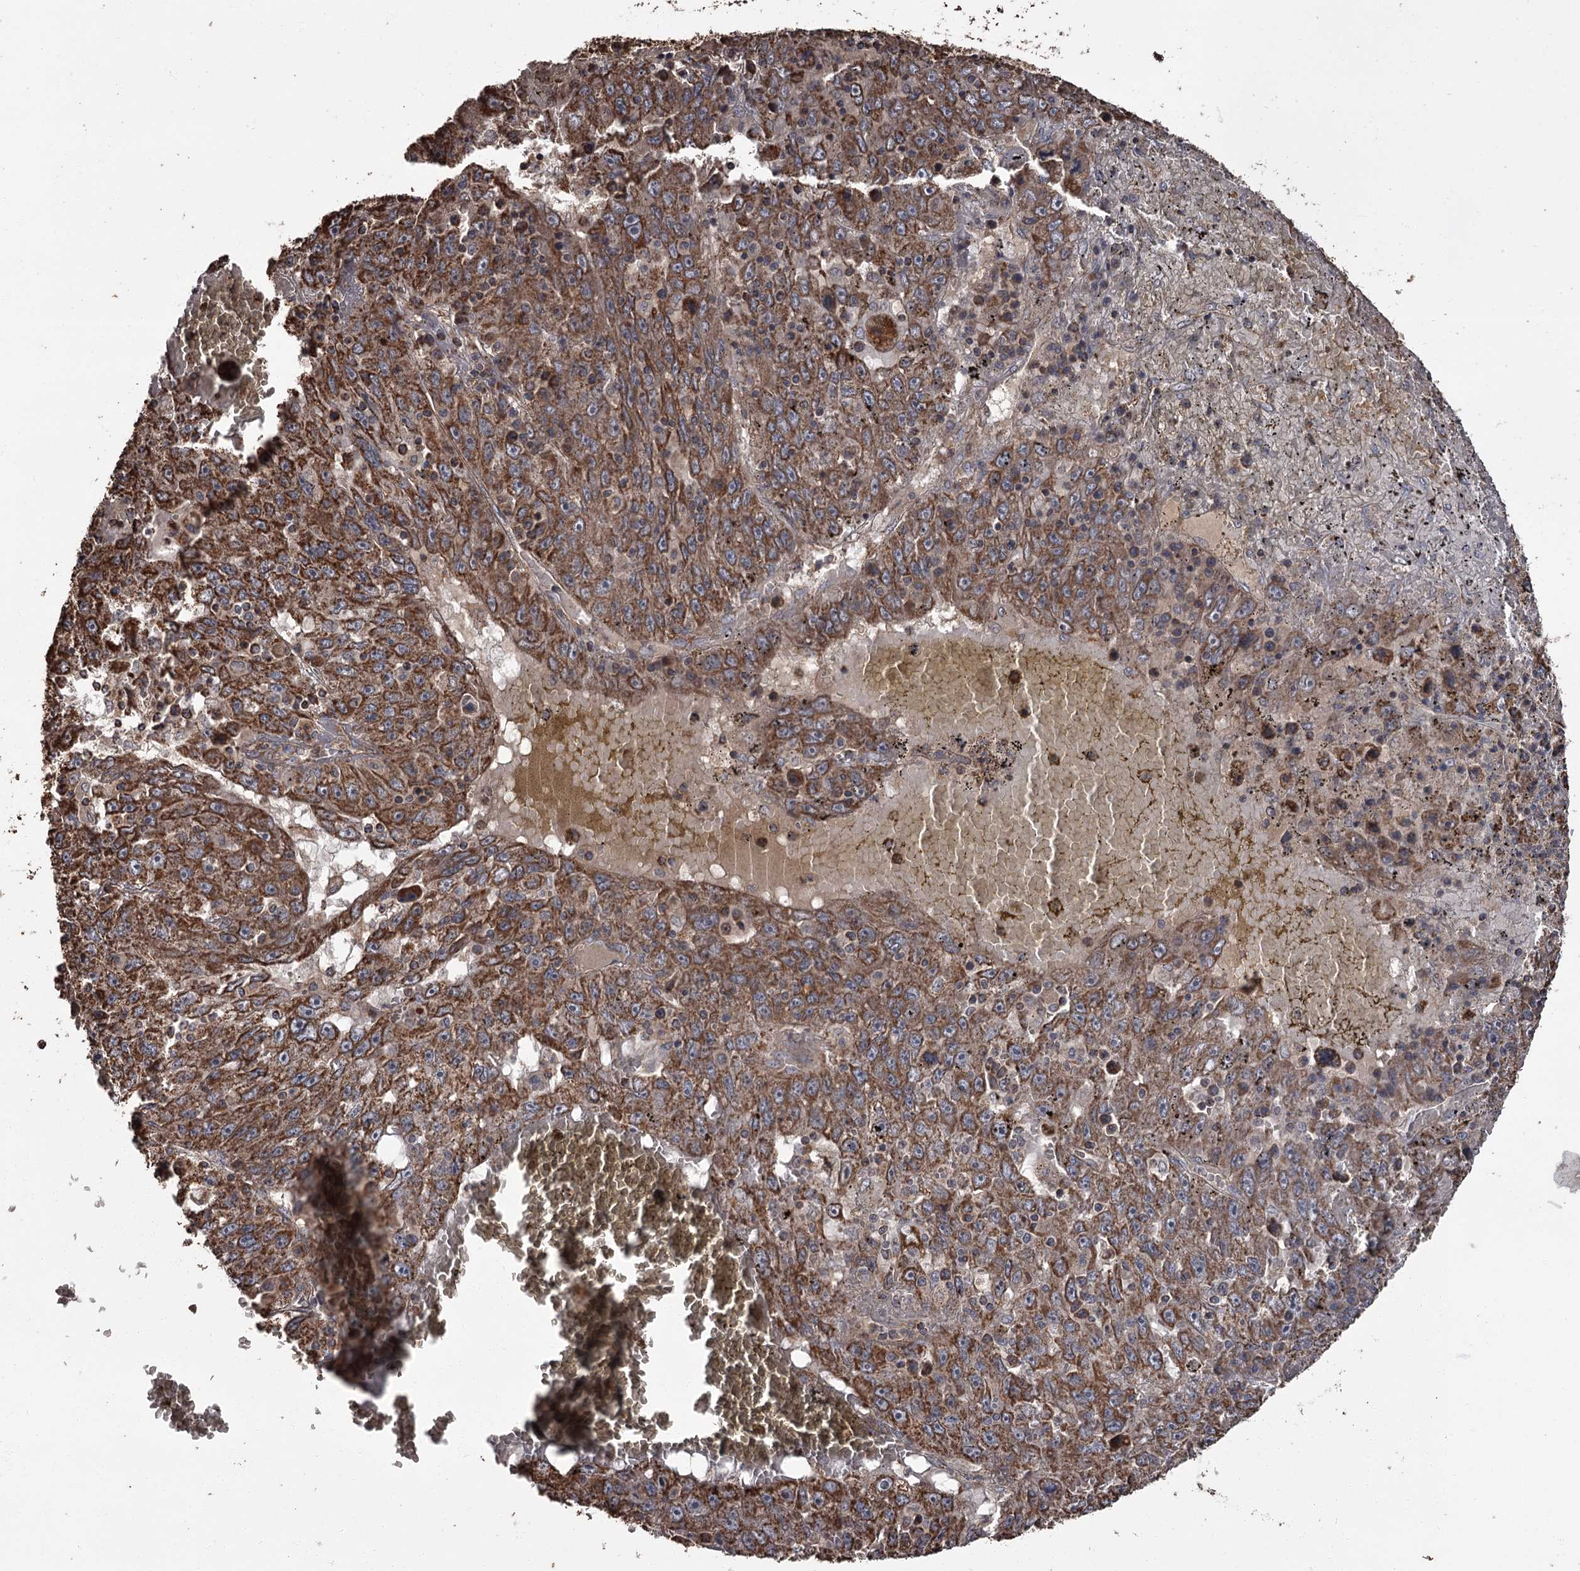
{"staining": {"intensity": "strong", "quantity": ">75%", "location": "cytoplasmic/membranous"}, "tissue": "liver cancer", "cell_type": "Tumor cells", "image_type": "cancer", "snomed": [{"axis": "morphology", "description": "Carcinoma, Hepatocellular, NOS"}, {"axis": "topography", "description": "Liver"}], "caption": "The micrograph demonstrates a brown stain indicating the presence of a protein in the cytoplasmic/membranous of tumor cells in liver cancer.", "gene": "THAP9", "patient": {"sex": "male", "age": 49}}